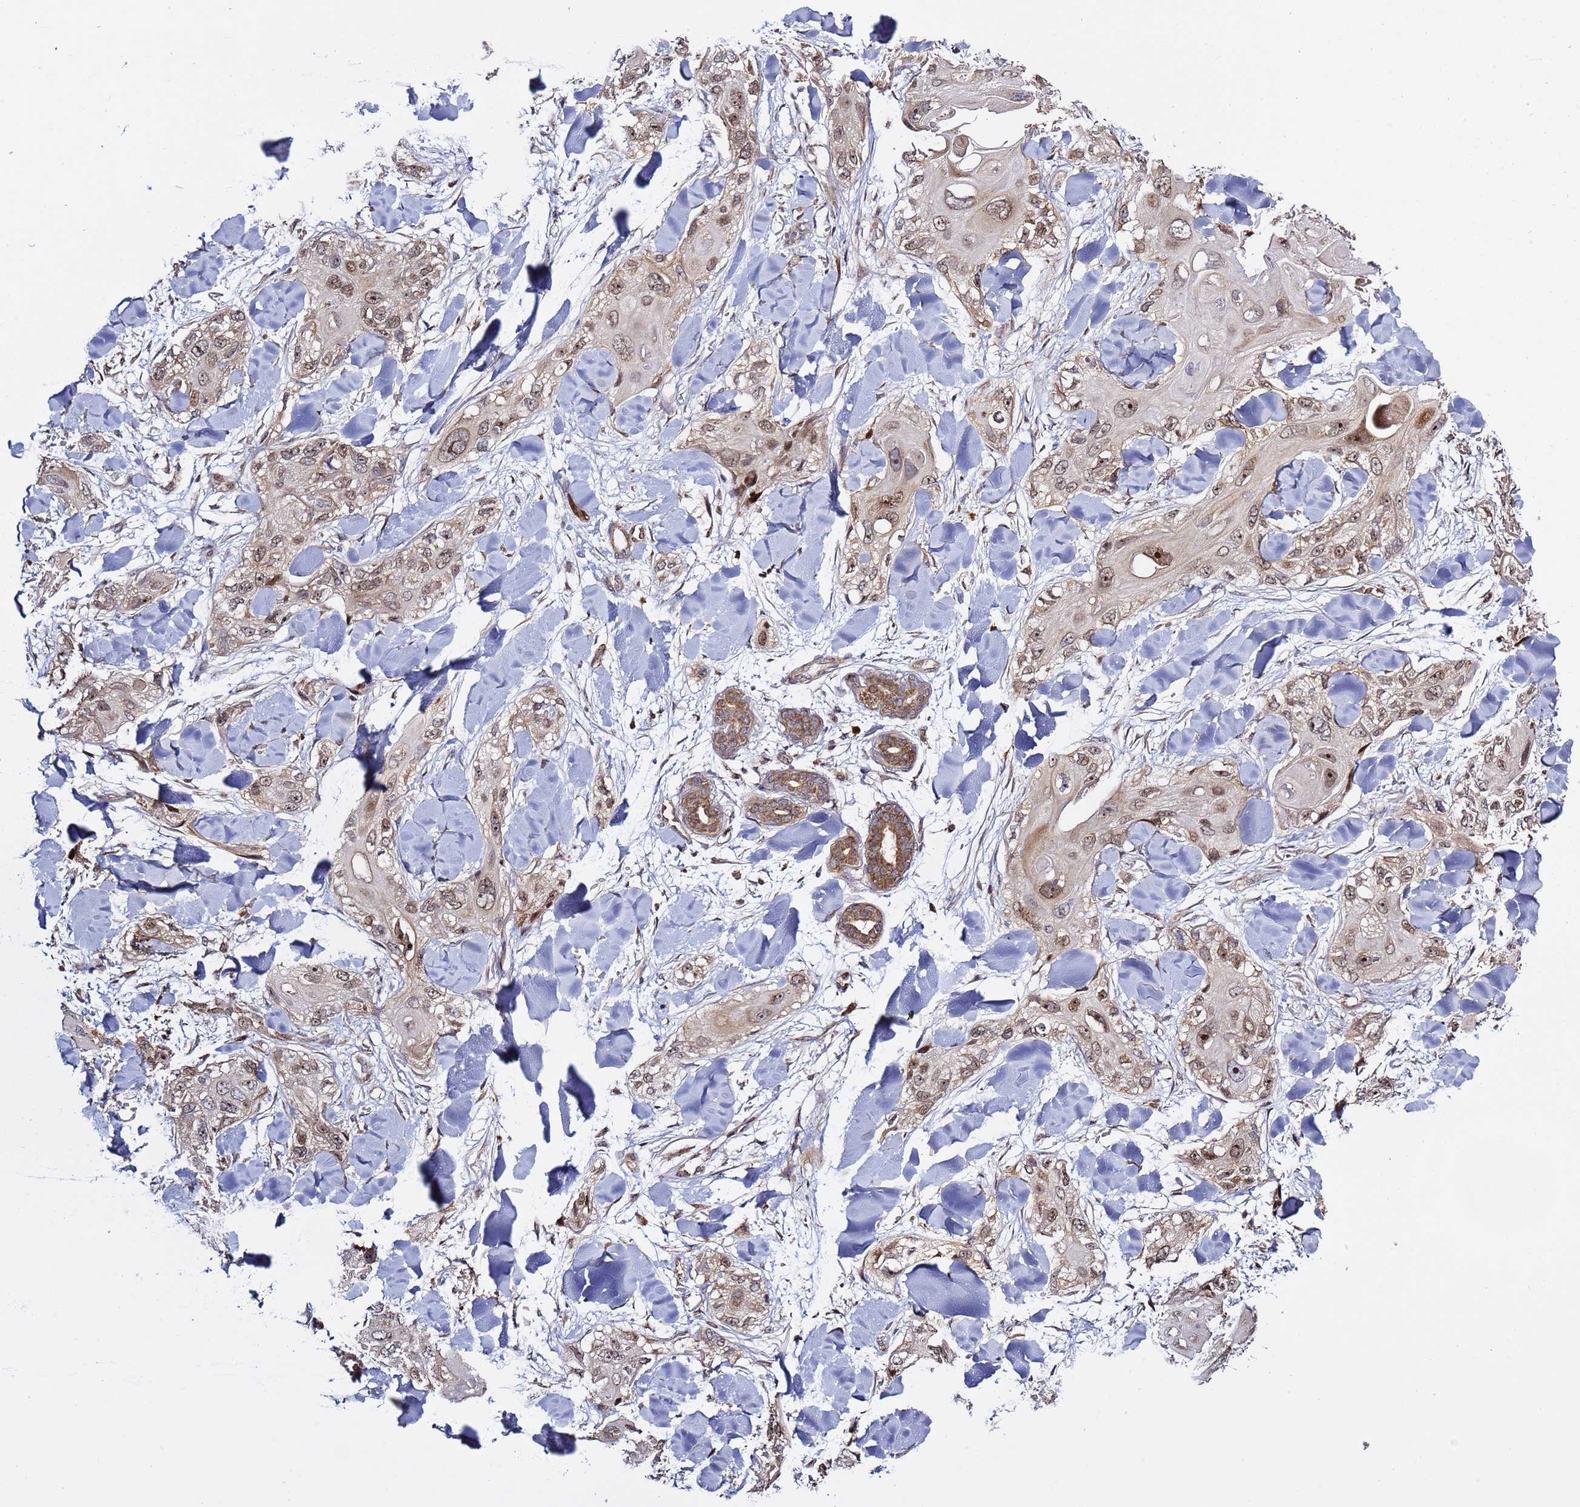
{"staining": {"intensity": "moderate", "quantity": "25%-75%", "location": "nuclear"}, "tissue": "skin cancer", "cell_type": "Tumor cells", "image_type": "cancer", "snomed": [{"axis": "morphology", "description": "Normal tissue, NOS"}, {"axis": "morphology", "description": "Squamous cell carcinoma, NOS"}, {"axis": "topography", "description": "Skin"}], "caption": "A photomicrograph of human skin cancer stained for a protein shows moderate nuclear brown staining in tumor cells.", "gene": "RCOR2", "patient": {"sex": "male", "age": 72}}